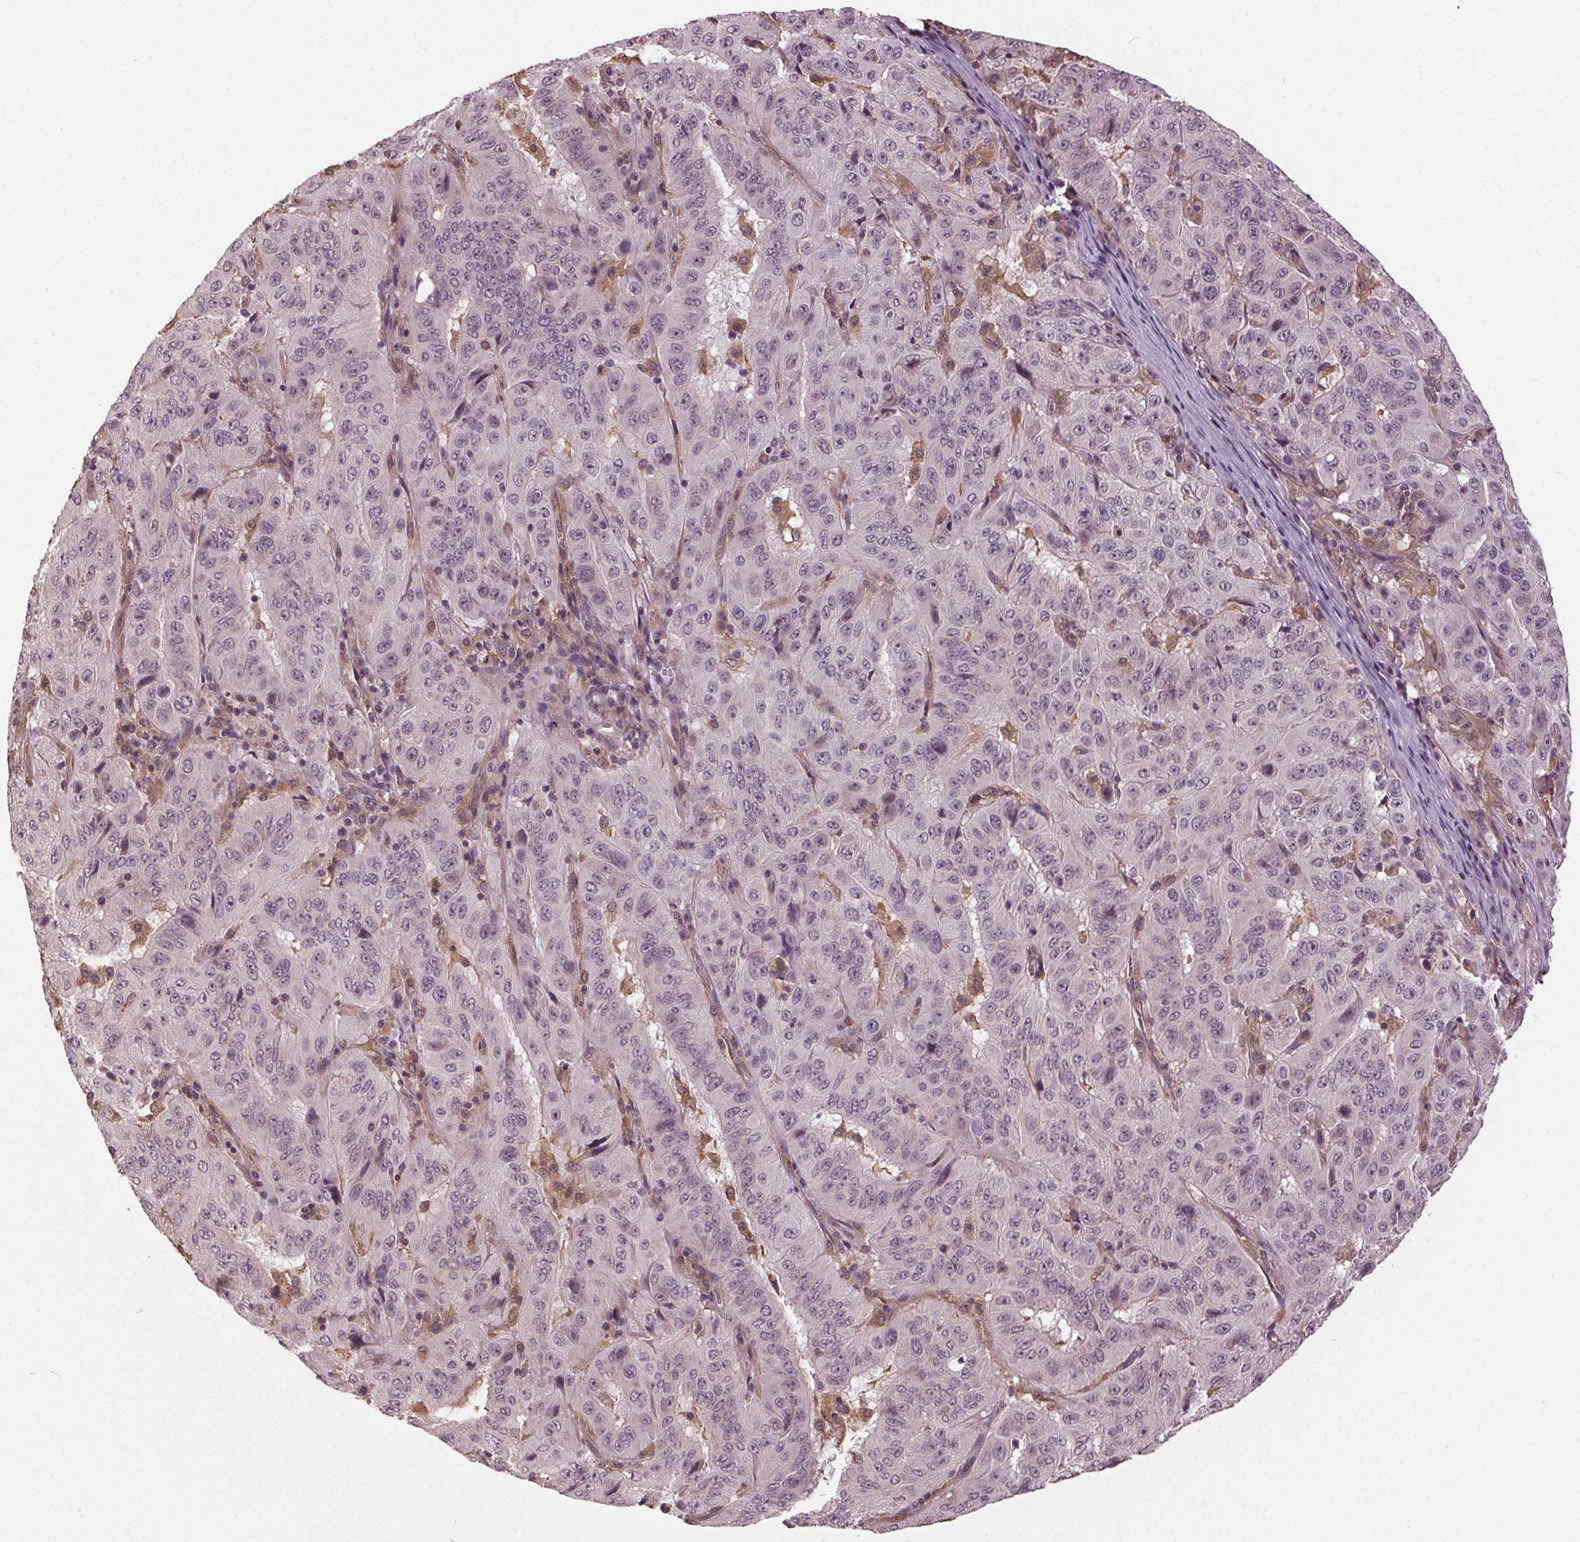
{"staining": {"intensity": "negative", "quantity": "none", "location": "none"}, "tissue": "pancreatic cancer", "cell_type": "Tumor cells", "image_type": "cancer", "snomed": [{"axis": "morphology", "description": "Adenocarcinoma, NOS"}, {"axis": "topography", "description": "Pancreas"}], "caption": "Tumor cells are negative for protein expression in human pancreatic adenocarcinoma.", "gene": "BSDC1", "patient": {"sex": "male", "age": 63}}